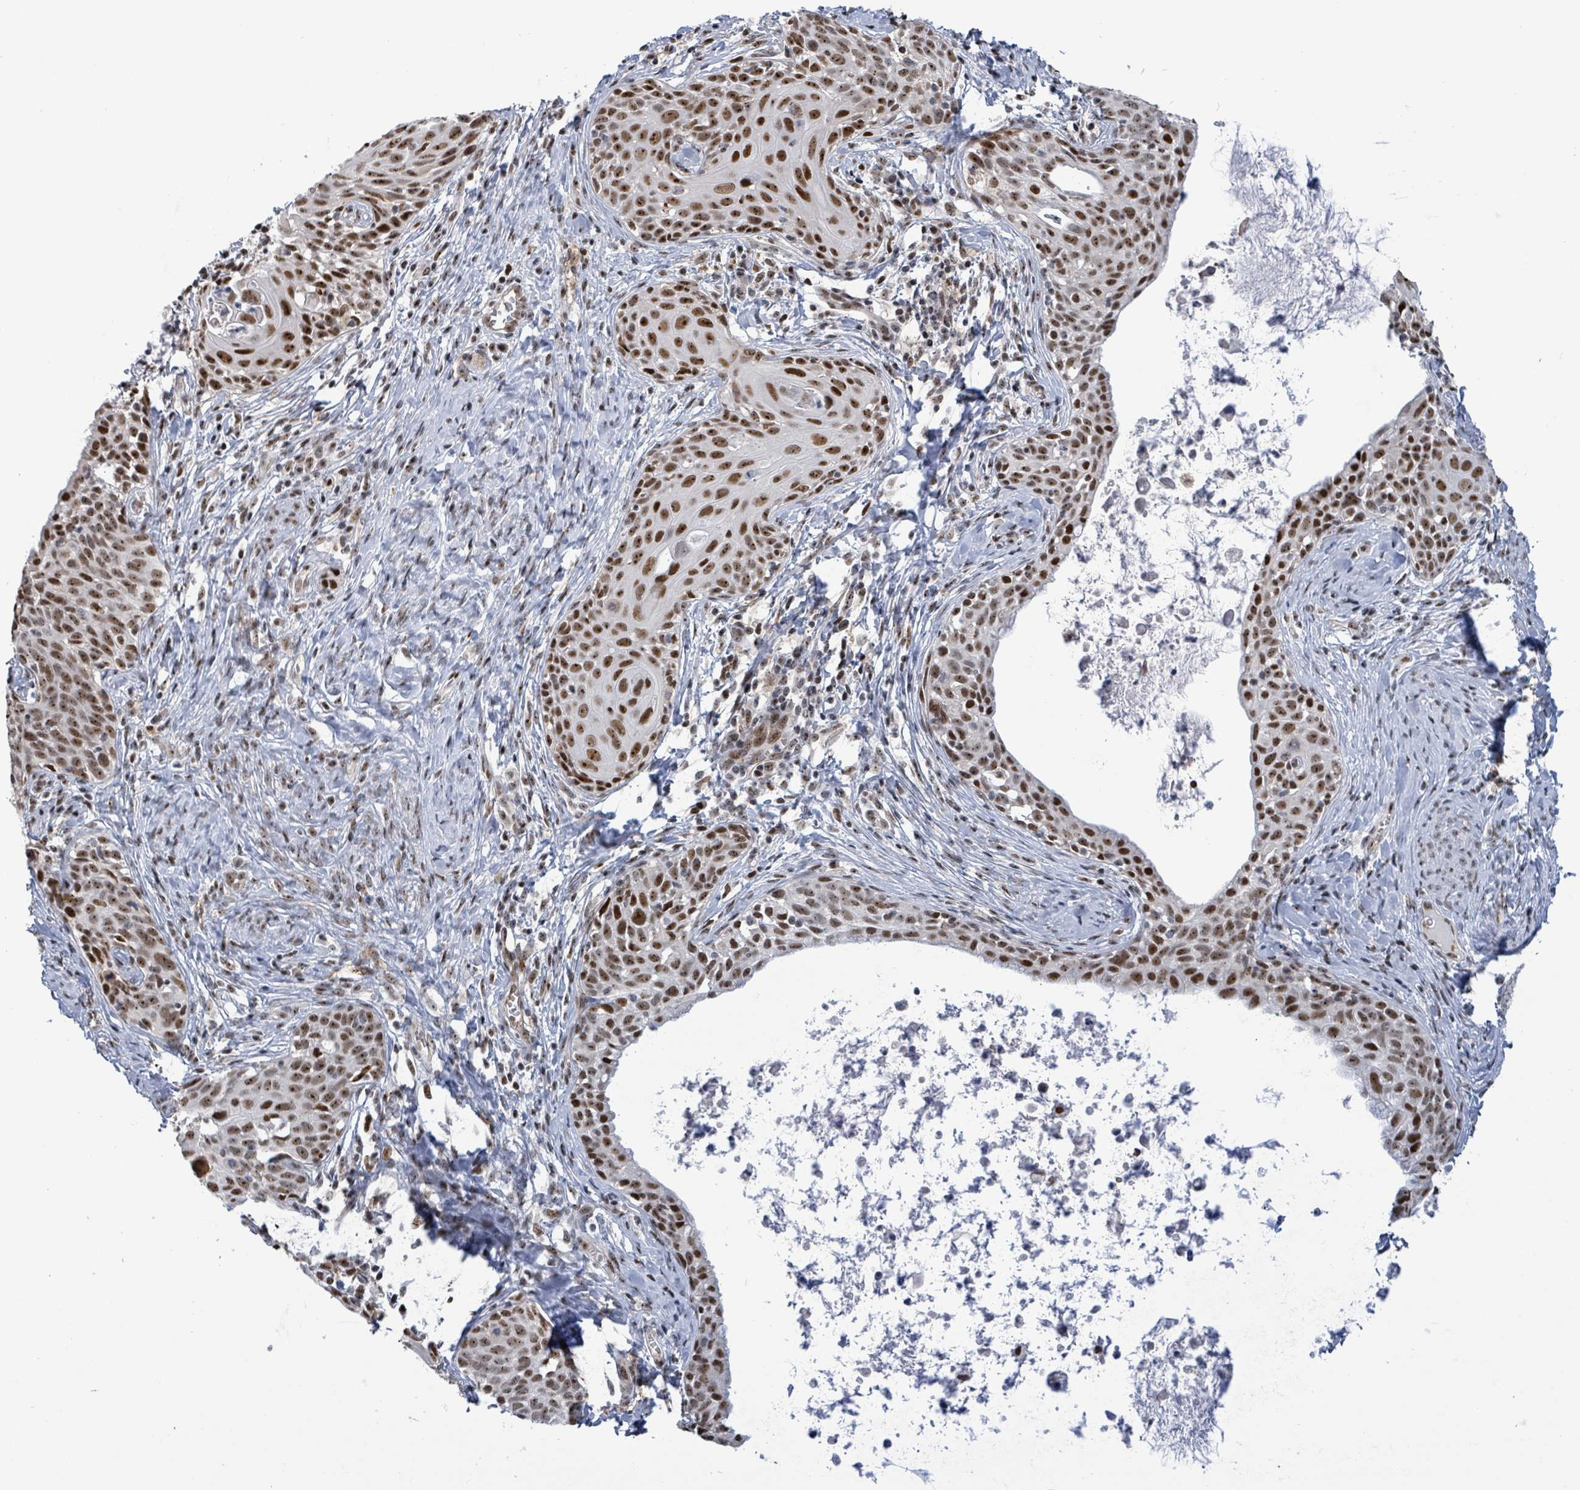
{"staining": {"intensity": "moderate", "quantity": ">75%", "location": "nuclear"}, "tissue": "cervical cancer", "cell_type": "Tumor cells", "image_type": "cancer", "snomed": [{"axis": "morphology", "description": "Squamous cell carcinoma, NOS"}, {"axis": "topography", "description": "Cervix"}], "caption": "Brown immunohistochemical staining in human cervical squamous cell carcinoma reveals moderate nuclear staining in about >75% of tumor cells.", "gene": "RRN3", "patient": {"sex": "female", "age": 52}}